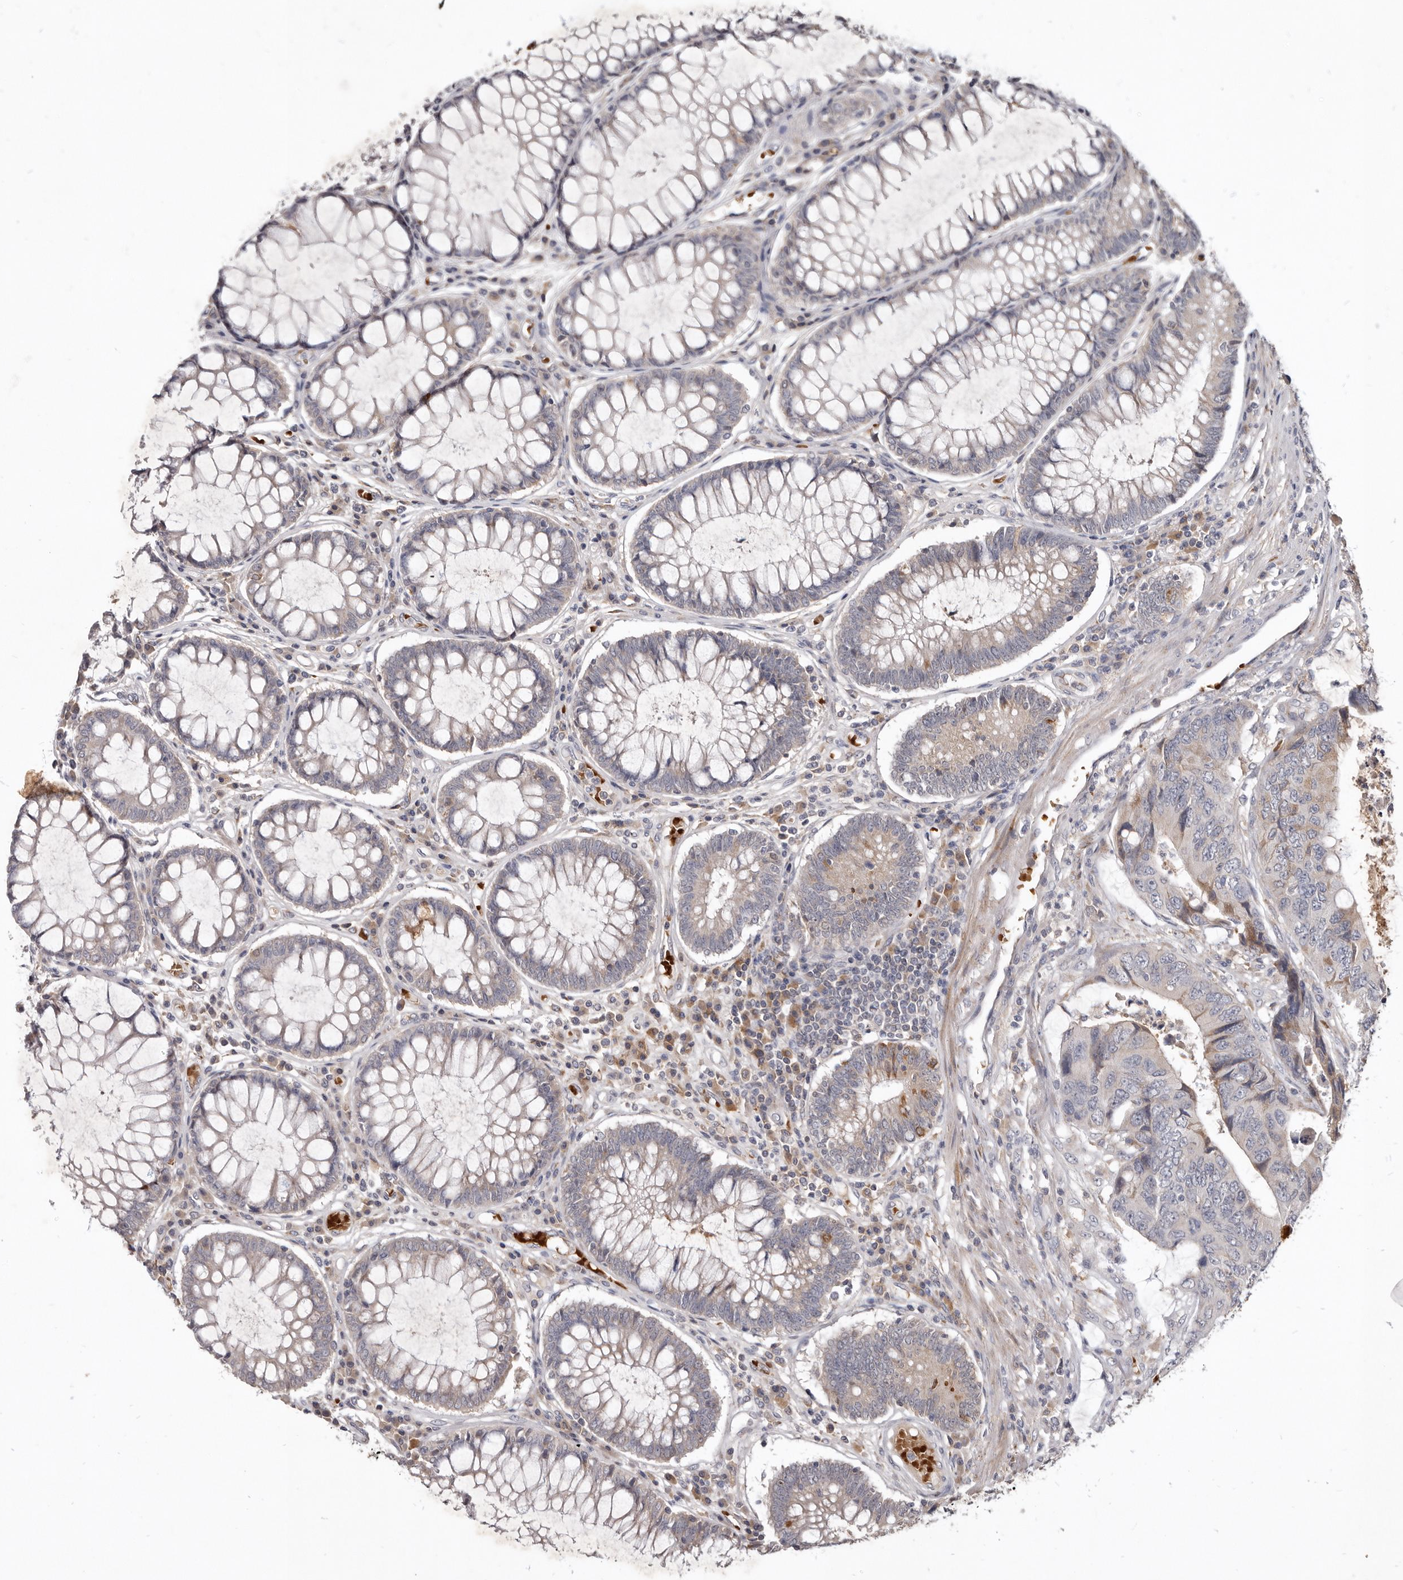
{"staining": {"intensity": "weak", "quantity": "<25%", "location": "cytoplasmic/membranous"}, "tissue": "colorectal cancer", "cell_type": "Tumor cells", "image_type": "cancer", "snomed": [{"axis": "morphology", "description": "Adenocarcinoma, NOS"}, {"axis": "topography", "description": "Rectum"}], "caption": "This is an IHC photomicrograph of adenocarcinoma (colorectal). There is no expression in tumor cells.", "gene": "NENF", "patient": {"sex": "male", "age": 84}}